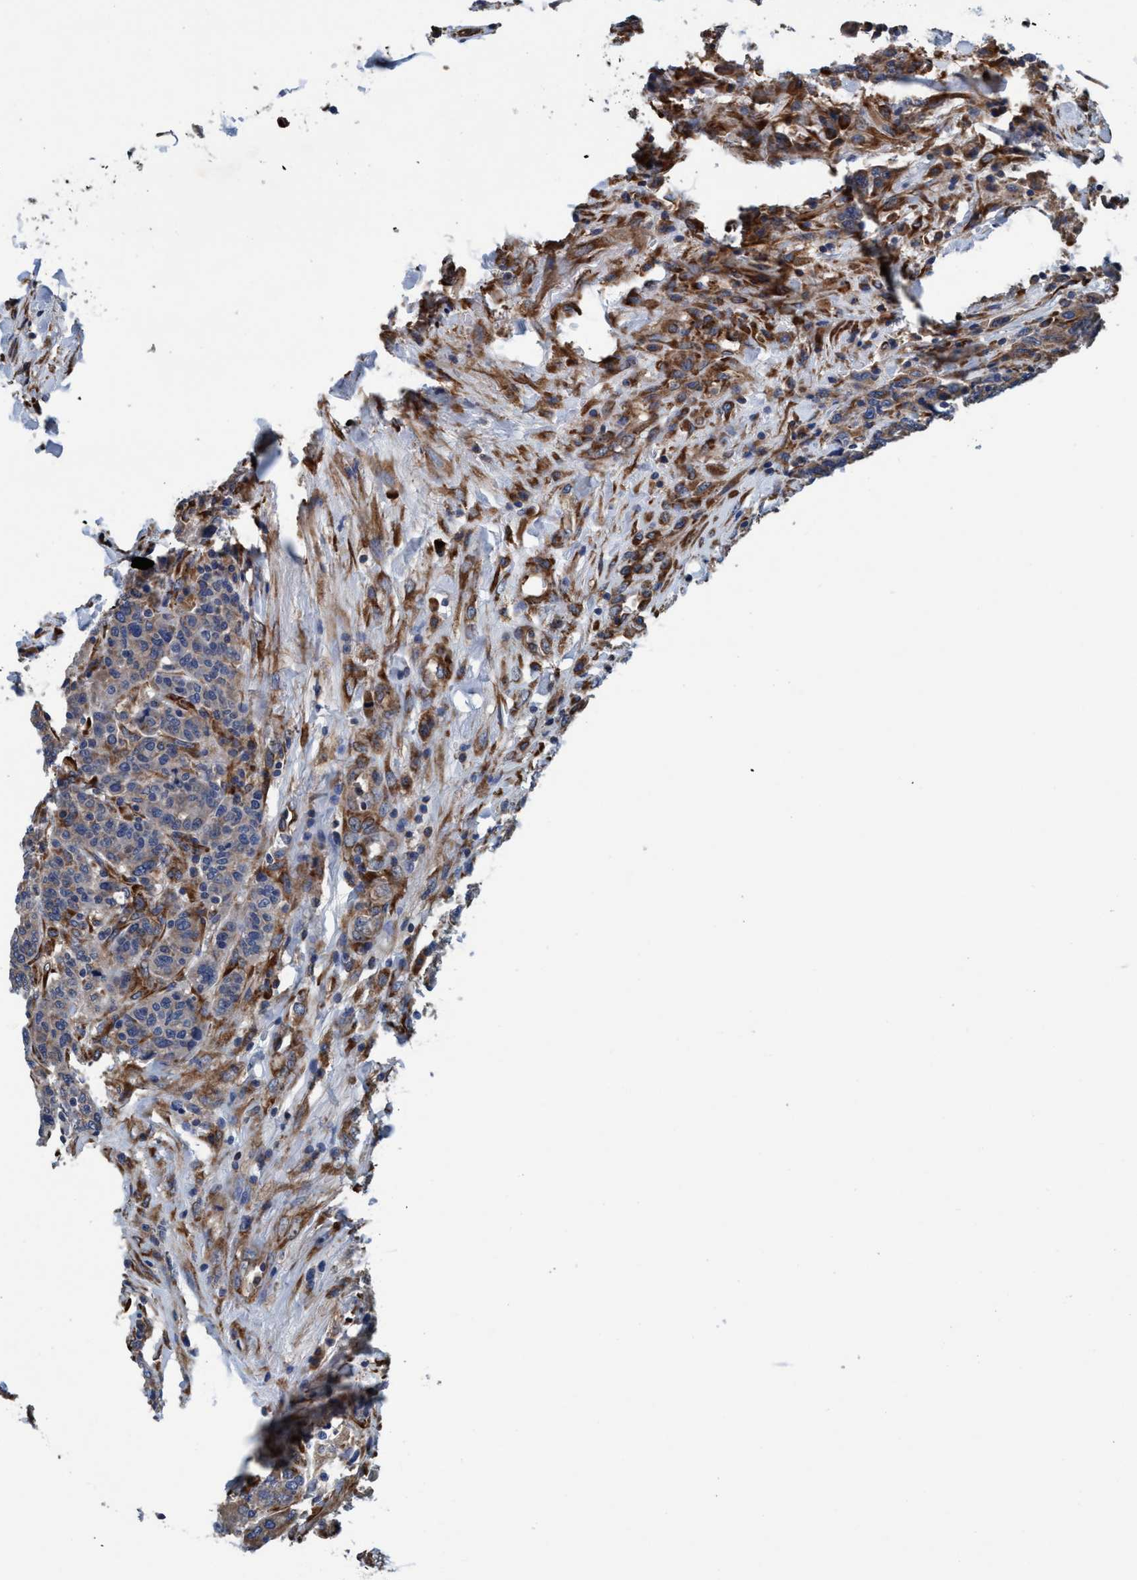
{"staining": {"intensity": "weak", "quantity": "25%-75%", "location": "cytoplasmic/membranous"}, "tissue": "breast cancer", "cell_type": "Tumor cells", "image_type": "cancer", "snomed": [{"axis": "morphology", "description": "Duct carcinoma"}, {"axis": "topography", "description": "Breast"}], "caption": "This is a micrograph of IHC staining of breast cancer, which shows weak staining in the cytoplasmic/membranous of tumor cells.", "gene": "ENDOG", "patient": {"sex": "female", "age": 37}}